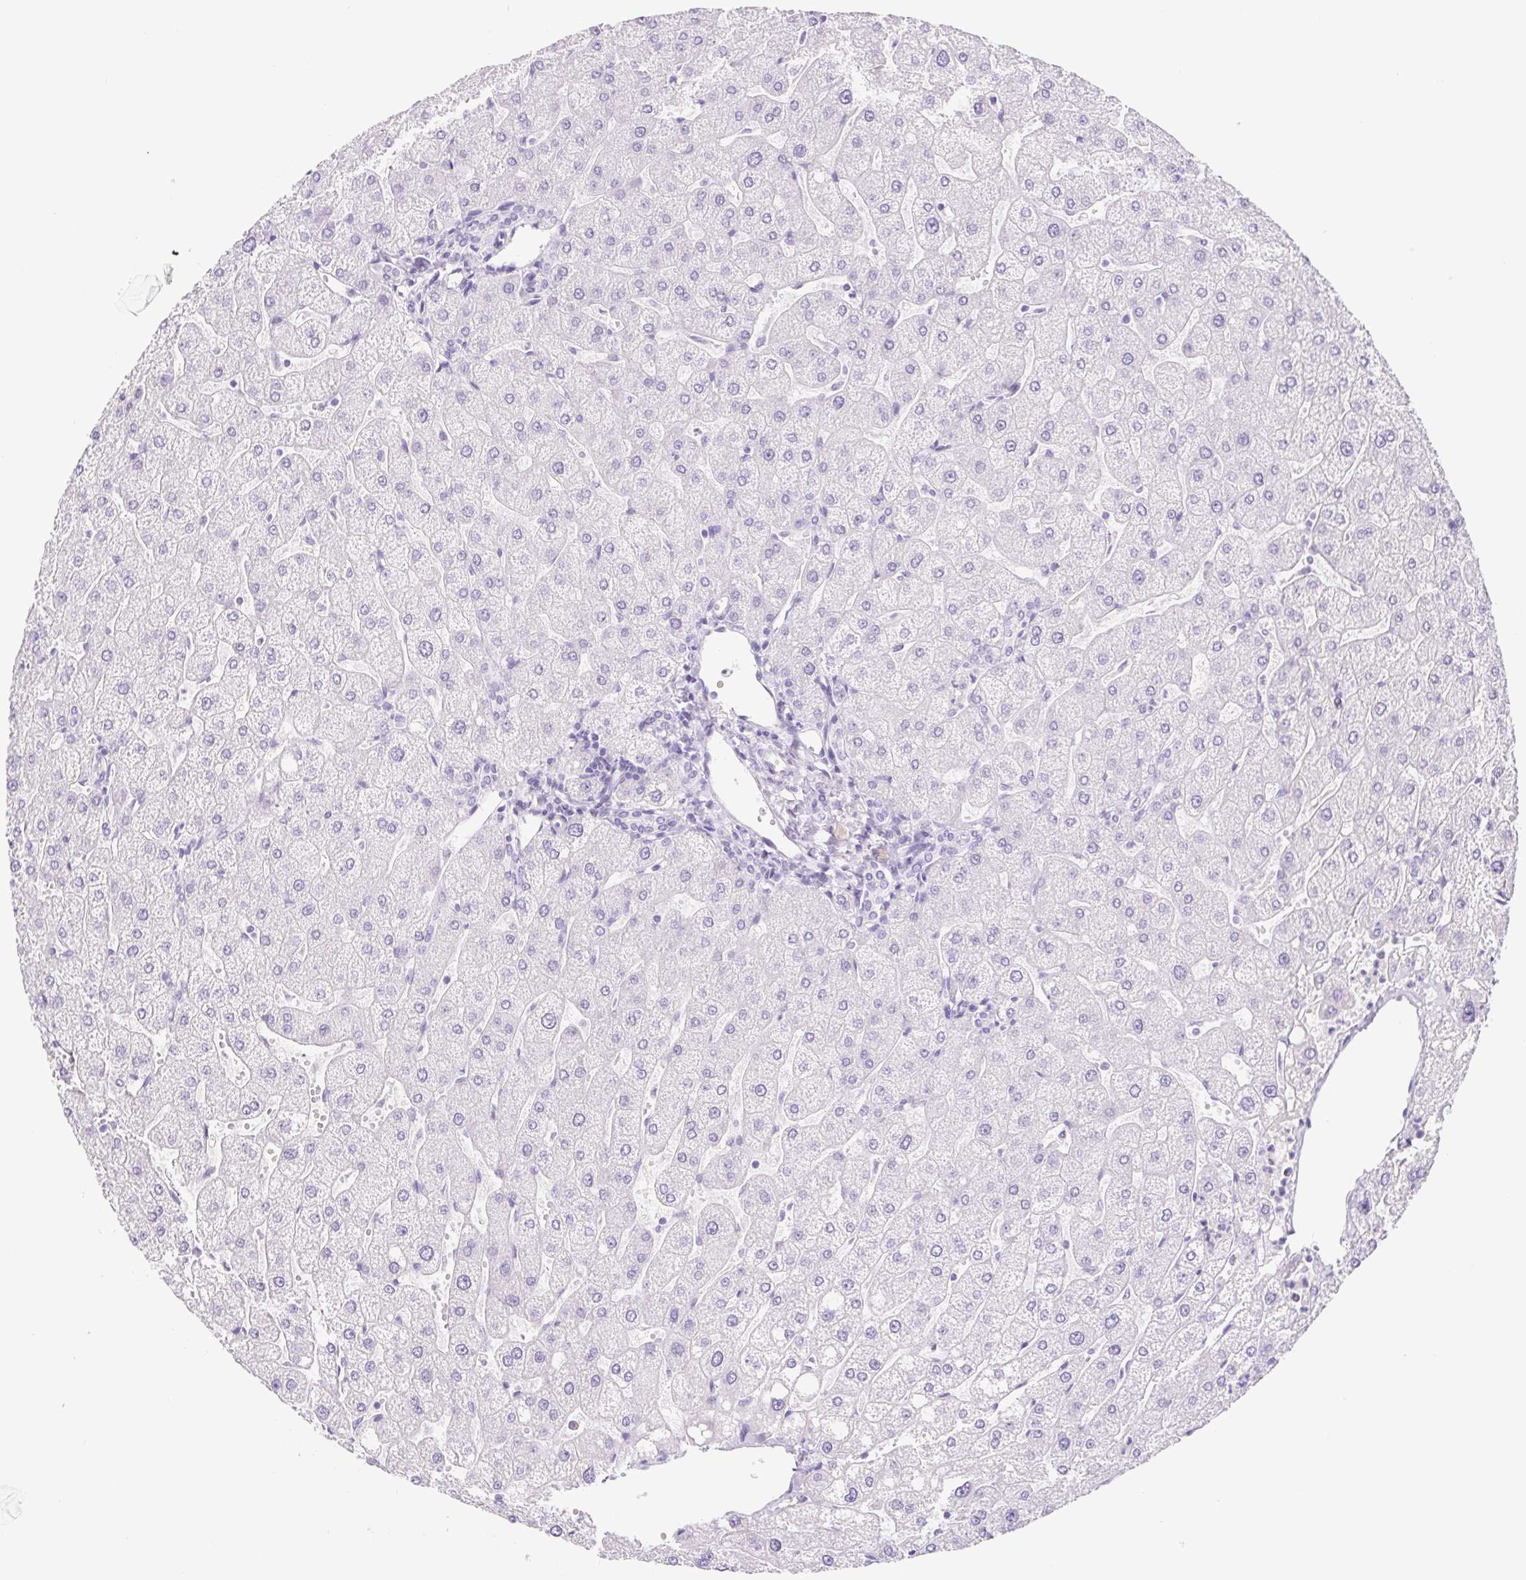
{"staining": {"intensity": "negative", "quantity": "none", "location": "none"}, "tissue": "liver", "cell_type": "Cholangiocytes", "image_type": "normal", "snomed": [{"axis": "morphology", "description": "Normal tissue, NOS"}, {"axis": "topography", "description": "Liver"}], "caption": "A photomicrograph of liver stained for a protein shows no brown staining in cholangiocytes. Brightfield microscopy of IHC stained with DAB (3,3'-diaminobenzidine) (brown) and hematoxylin (blue), captured at high magnification.", "gene": "CYP21A2", "patient": {"sex": "male", "age": 67}}